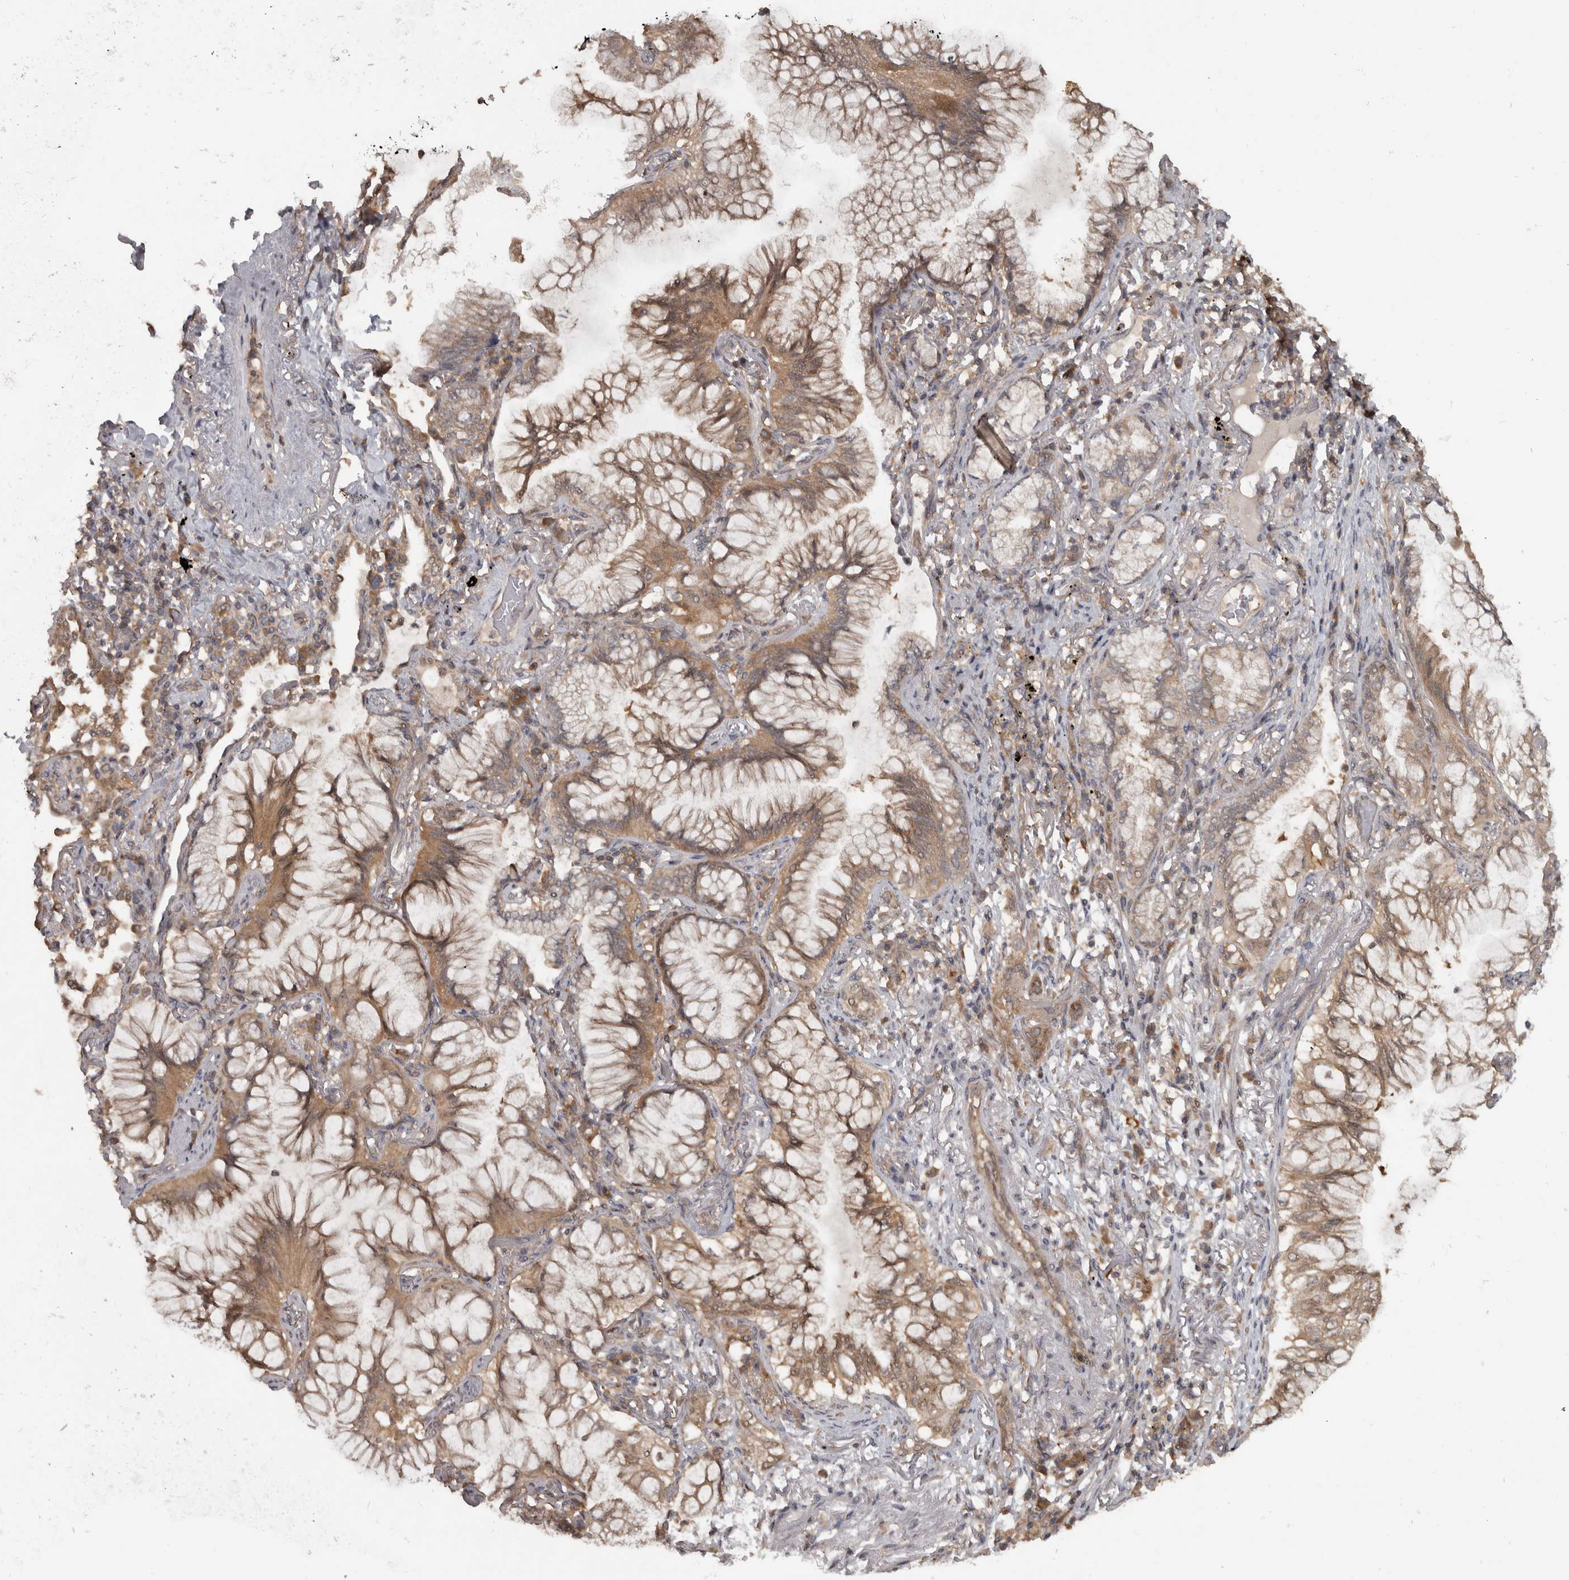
{"staining": {"intensity": "moderate", "quantity": ">75%", "location": "cytoplasmic/membranous"}, "tissue": "lung cancer", "cell_type": "Tumor cells", "image_type": "cancer", "snomed": [{"axis": "morphology", "description": "Adenocarcinoma, NOS"}, {"axis": "topography", "description": "Lung"}], "caption": "Immunohistochemical staining of lung adenocarcinoma demonstrates medium levels of moderate cytoplasmic/membranous protein expression in about >75% of tumor cells.", "gene": "MICU3", "patient": {"sex": "female", "age": 70}}